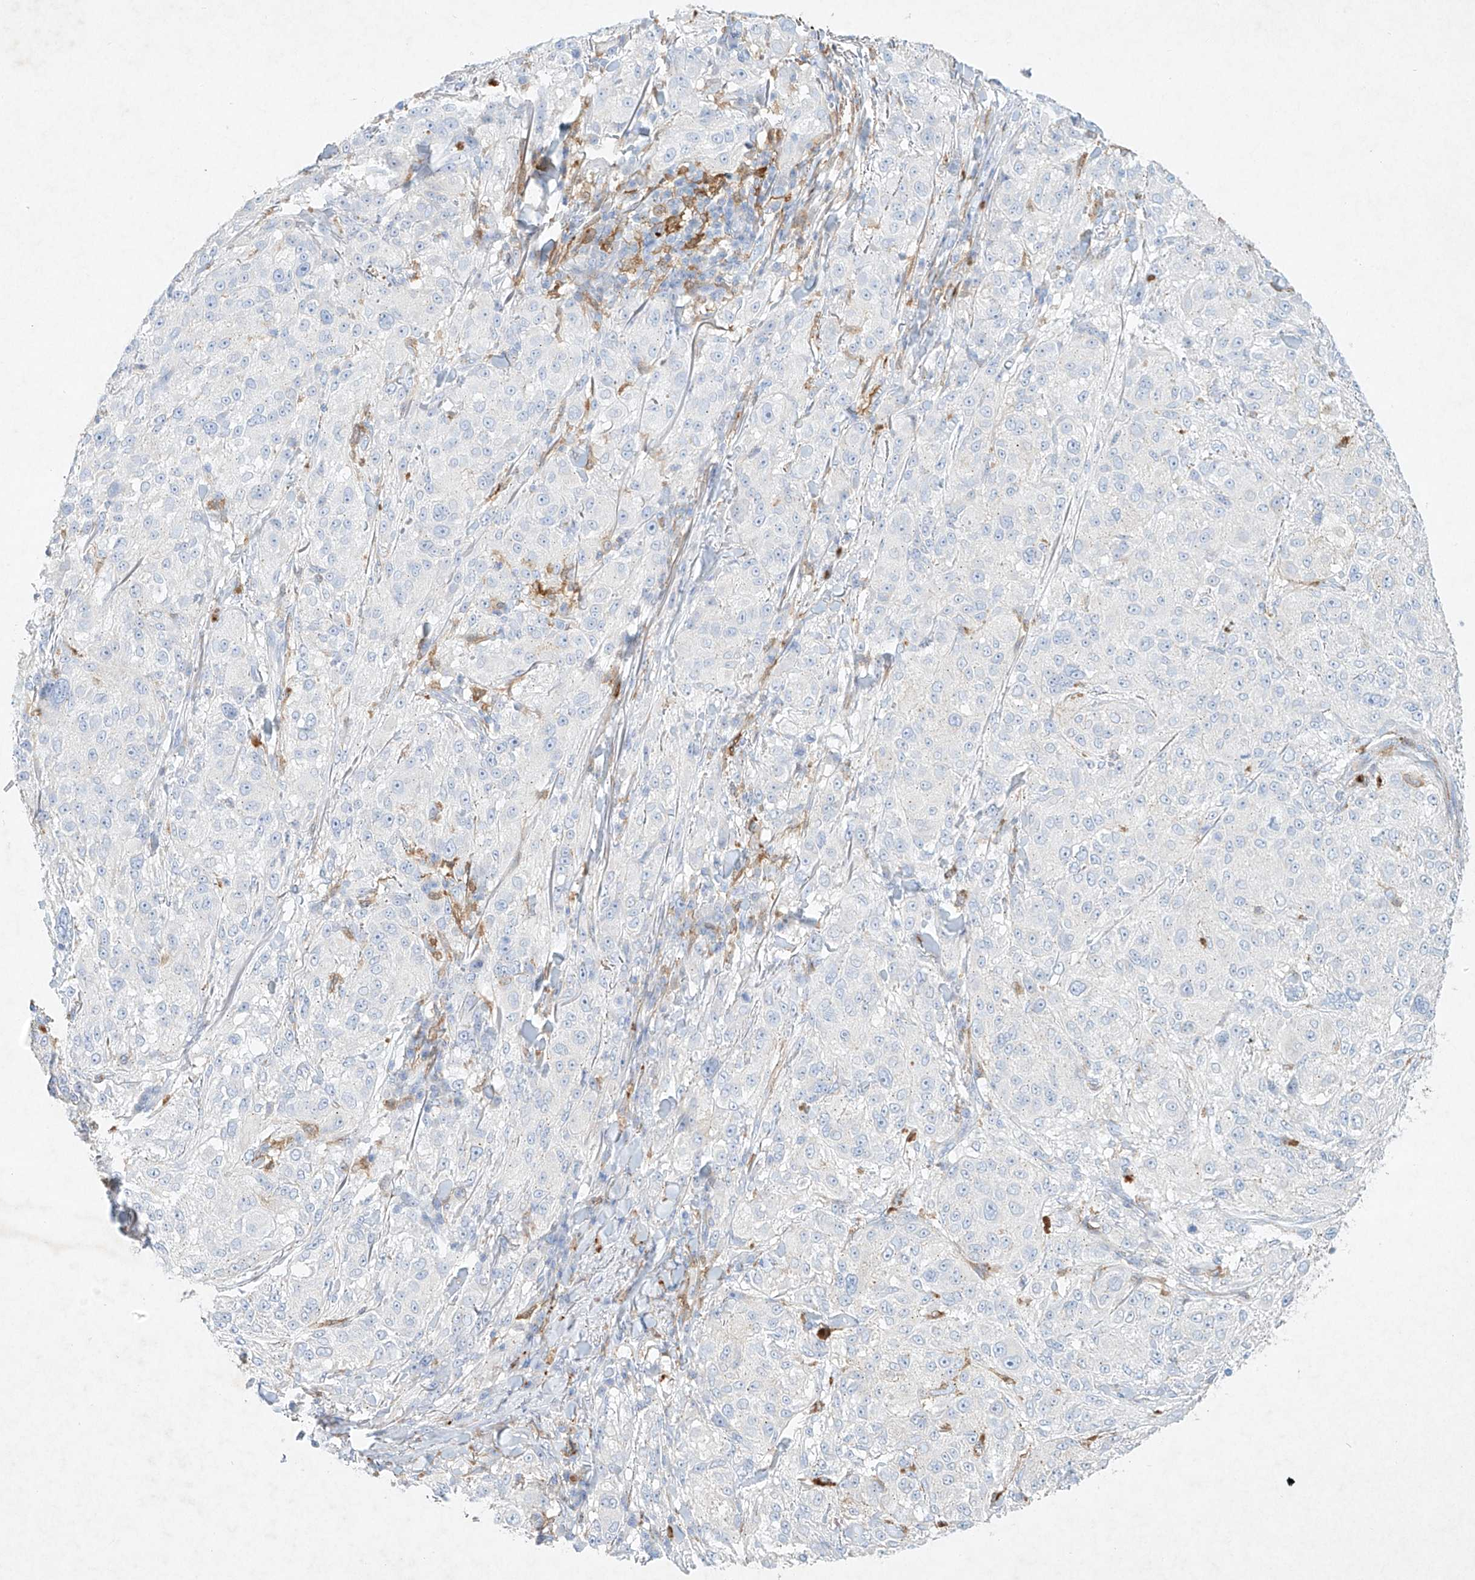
{"staining": {"intensity": "negative", "quantity": "none", "location": "none"}, "tissue": "melanoma", "cell_type": "Tumor cells", "image_type": "cancer", "snomed": [{"axis": "morphology", "description": "Necrosis, NOS"}, {"axis": "morphology", "description": "Malignant melanoma, NOS"}, {"axis": "topography", "description": "Skin"}], "caption": "This is an immunohistochemistry histopathology image of human melanoma. There is no expression in tumor cells.", "gene": "PLEK", "patient": {"sex": "female", "age": 87}}